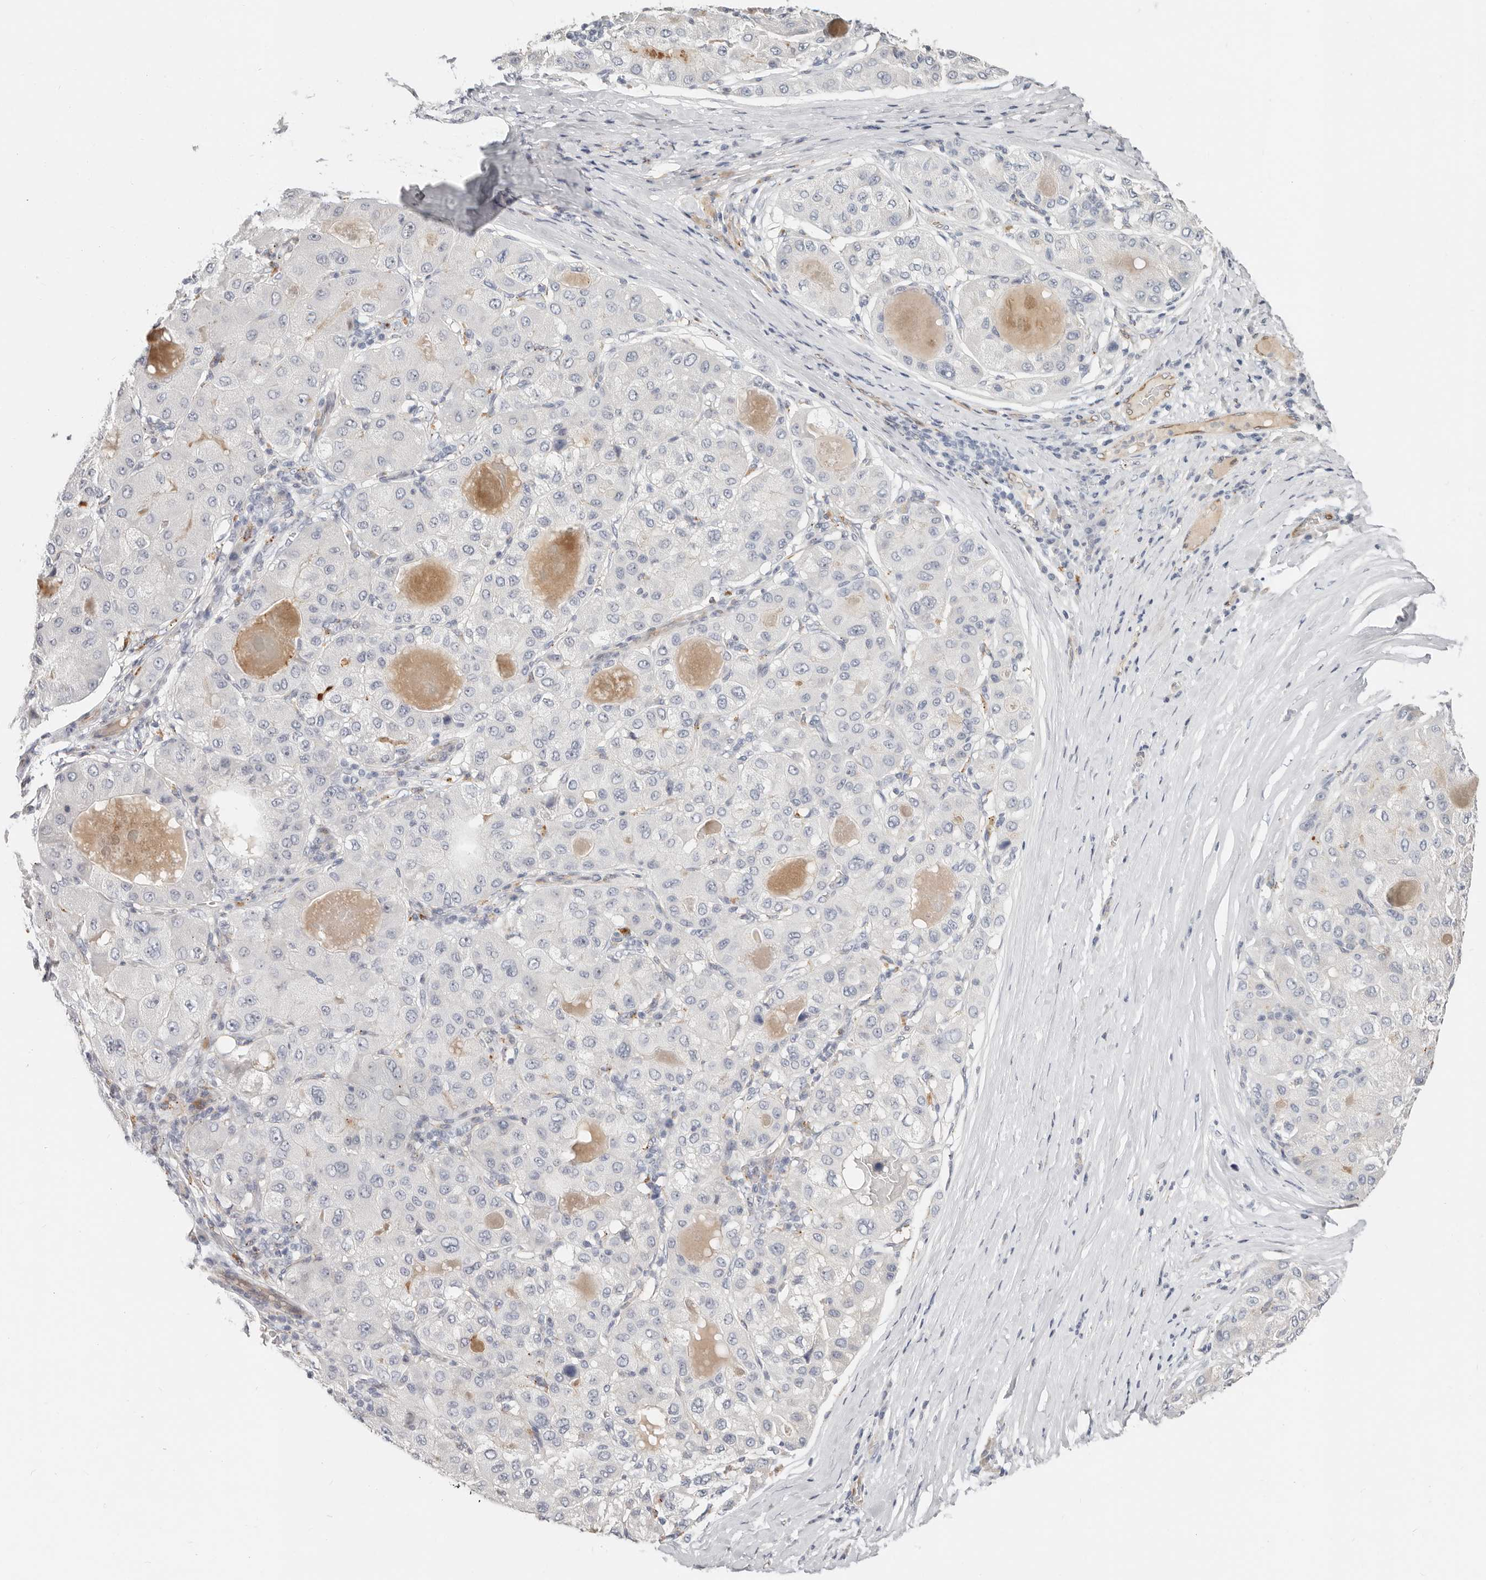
{"staining": {"intensity": "negative", "quantity": "none", "location": "none"}, "tissue": "liver cancer", "cell_type": "Tumor cells", "image_type": "cancer", "snomed": [{"axis": "morphology", "description": "Carcinoma, Hepatocellular, NOS"}, {"axis": "topography", "description": "Liver"}], "caption": "High power microscopy photomicrograph of an immunohistochemistry photomicrograph of hepatocellular carcinoma (liver), revealing no significant positivity in tumor cells. (Brightfield microscopy of DAB (3,3'-diaminobenzidine) immunohistochemistry at high magnification).", "gene": "ZRANB1", "patient": {"sex": "male", "age": 80}}